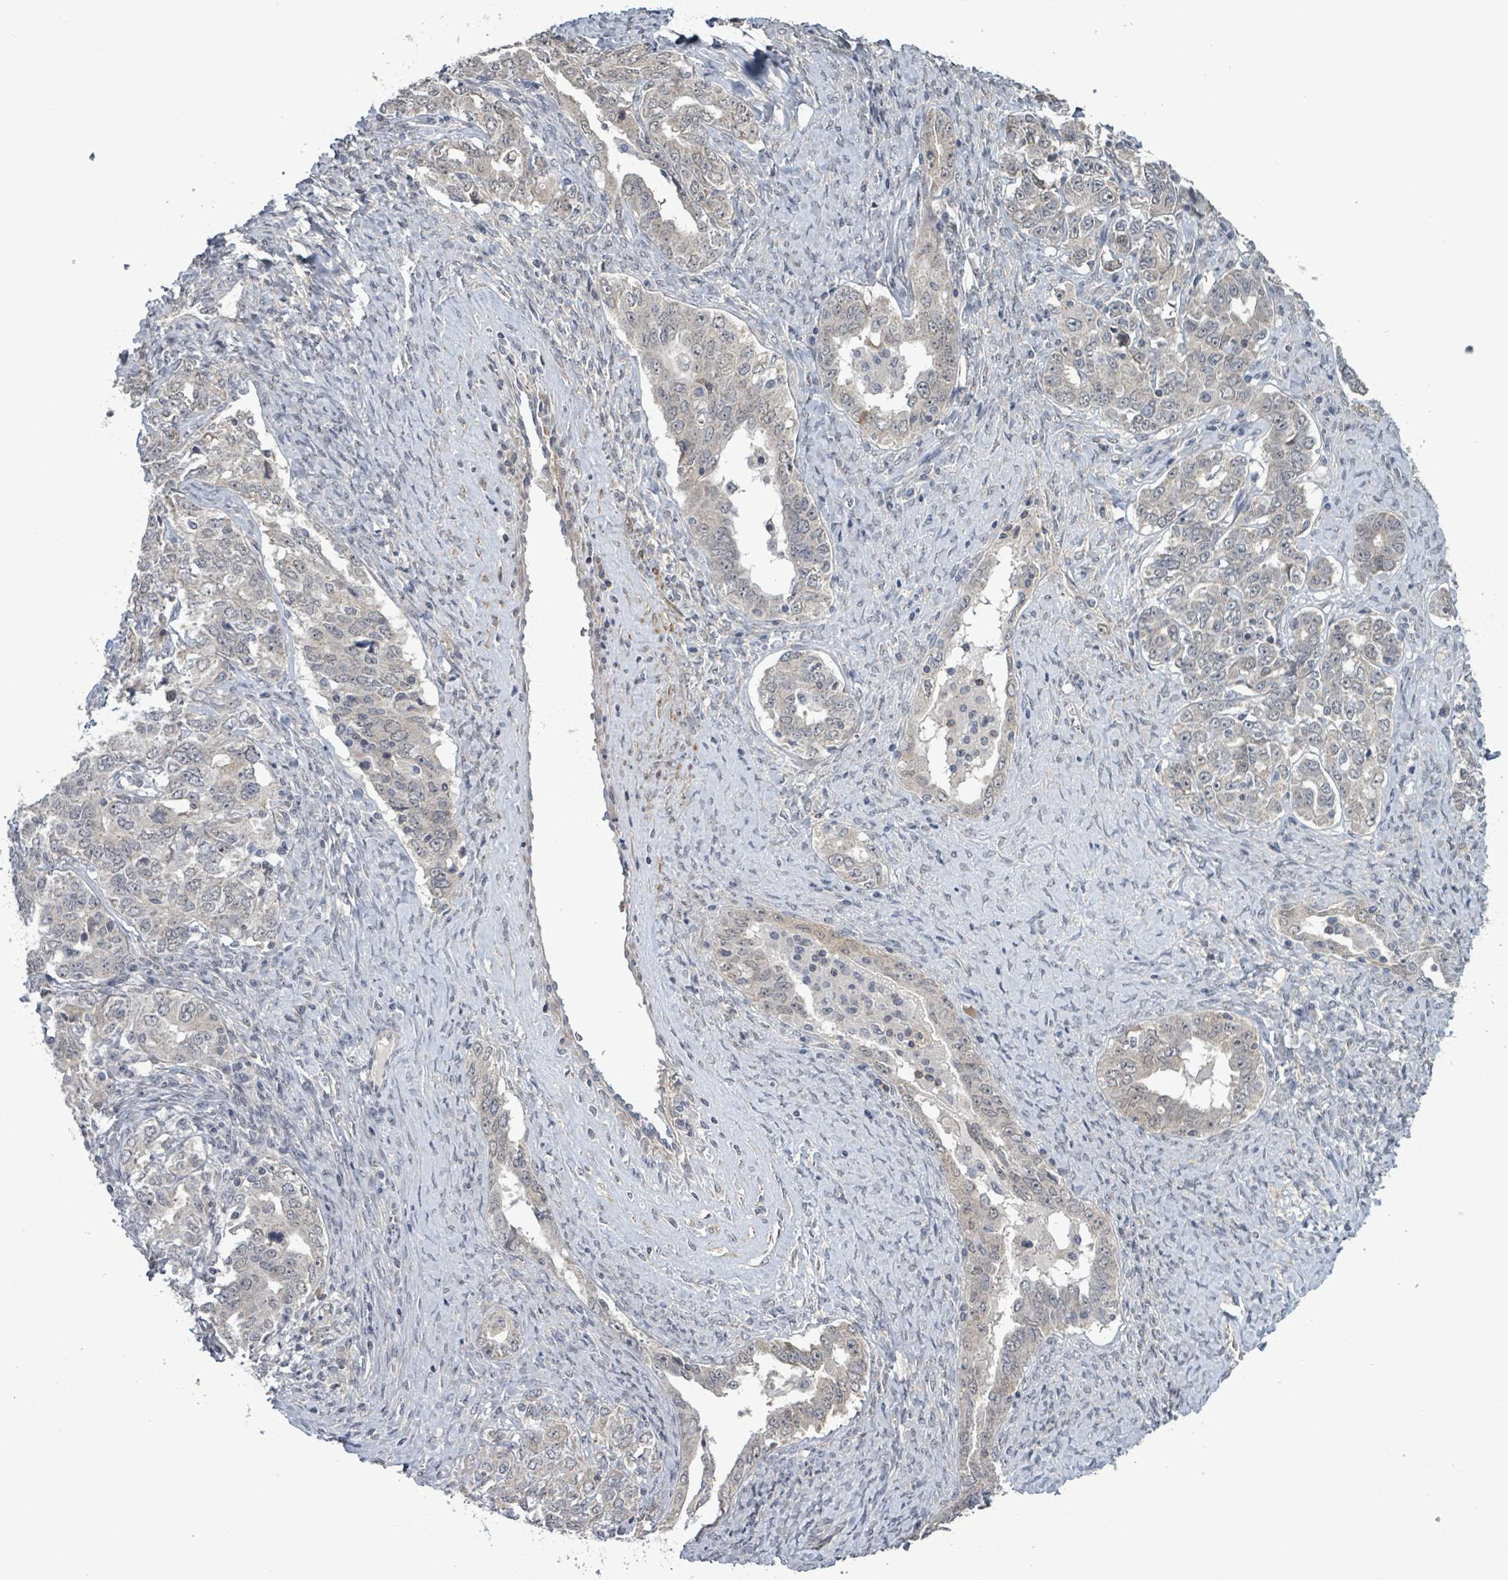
{"staining": {"intensity": "negative", "quantity": "none", "location": "none"}, "tissue": "ovarian cancer", "cell_type": "Tumor cells", "image_type": "cancer", "snomed": [{"axis": "morphology", "description": "Carcinoma, endometroid"}, {"axis": "topography", "description": "Ovary"}], "caption": "Tumor cells show no significant protein positivity in ovarian cancer (endometroid carcinoma).", "gene": "AMMECR1", "patient": {"sex": "female", "age": 62}}